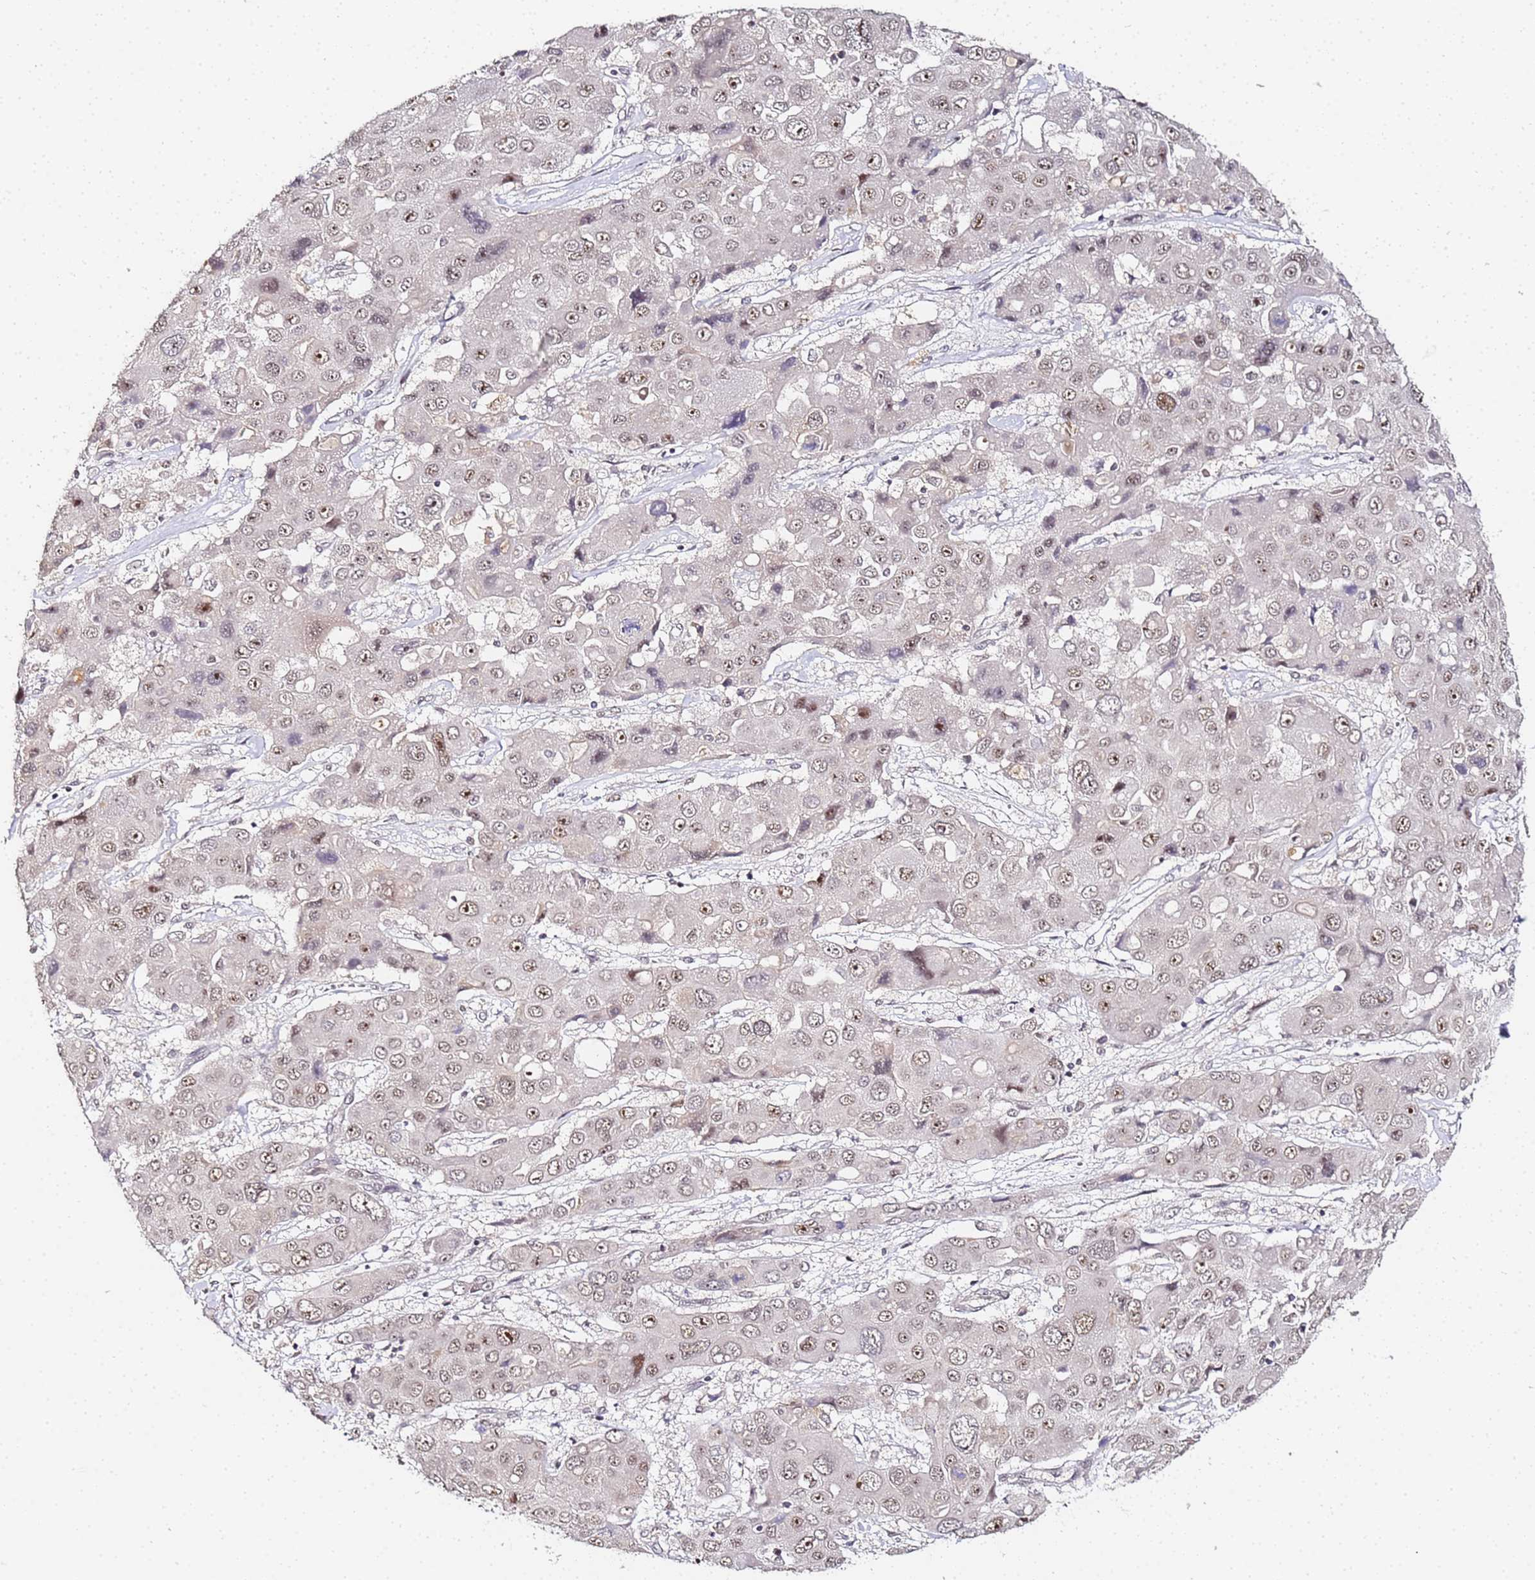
{"staining": {"intensity": "moderate", "quantity": "25%-75%", "location": "nuclear"}, "tissue": "liver cancer", "cell_type": "Tumor cells", "image_type": "cancer", "snomed": [{"axis": "morphology", "description": "Cholangiocarcinoma"}, {"axis": "topography", "description": "Liver"}], "caption": "Cholangiocarcinoma (liver) stained with IHC exhibits moderate nuclear expression in about 25%-75% of tumor cells.", "gene": "LSM3", "patient": {"sex": "male", "age": 67}}